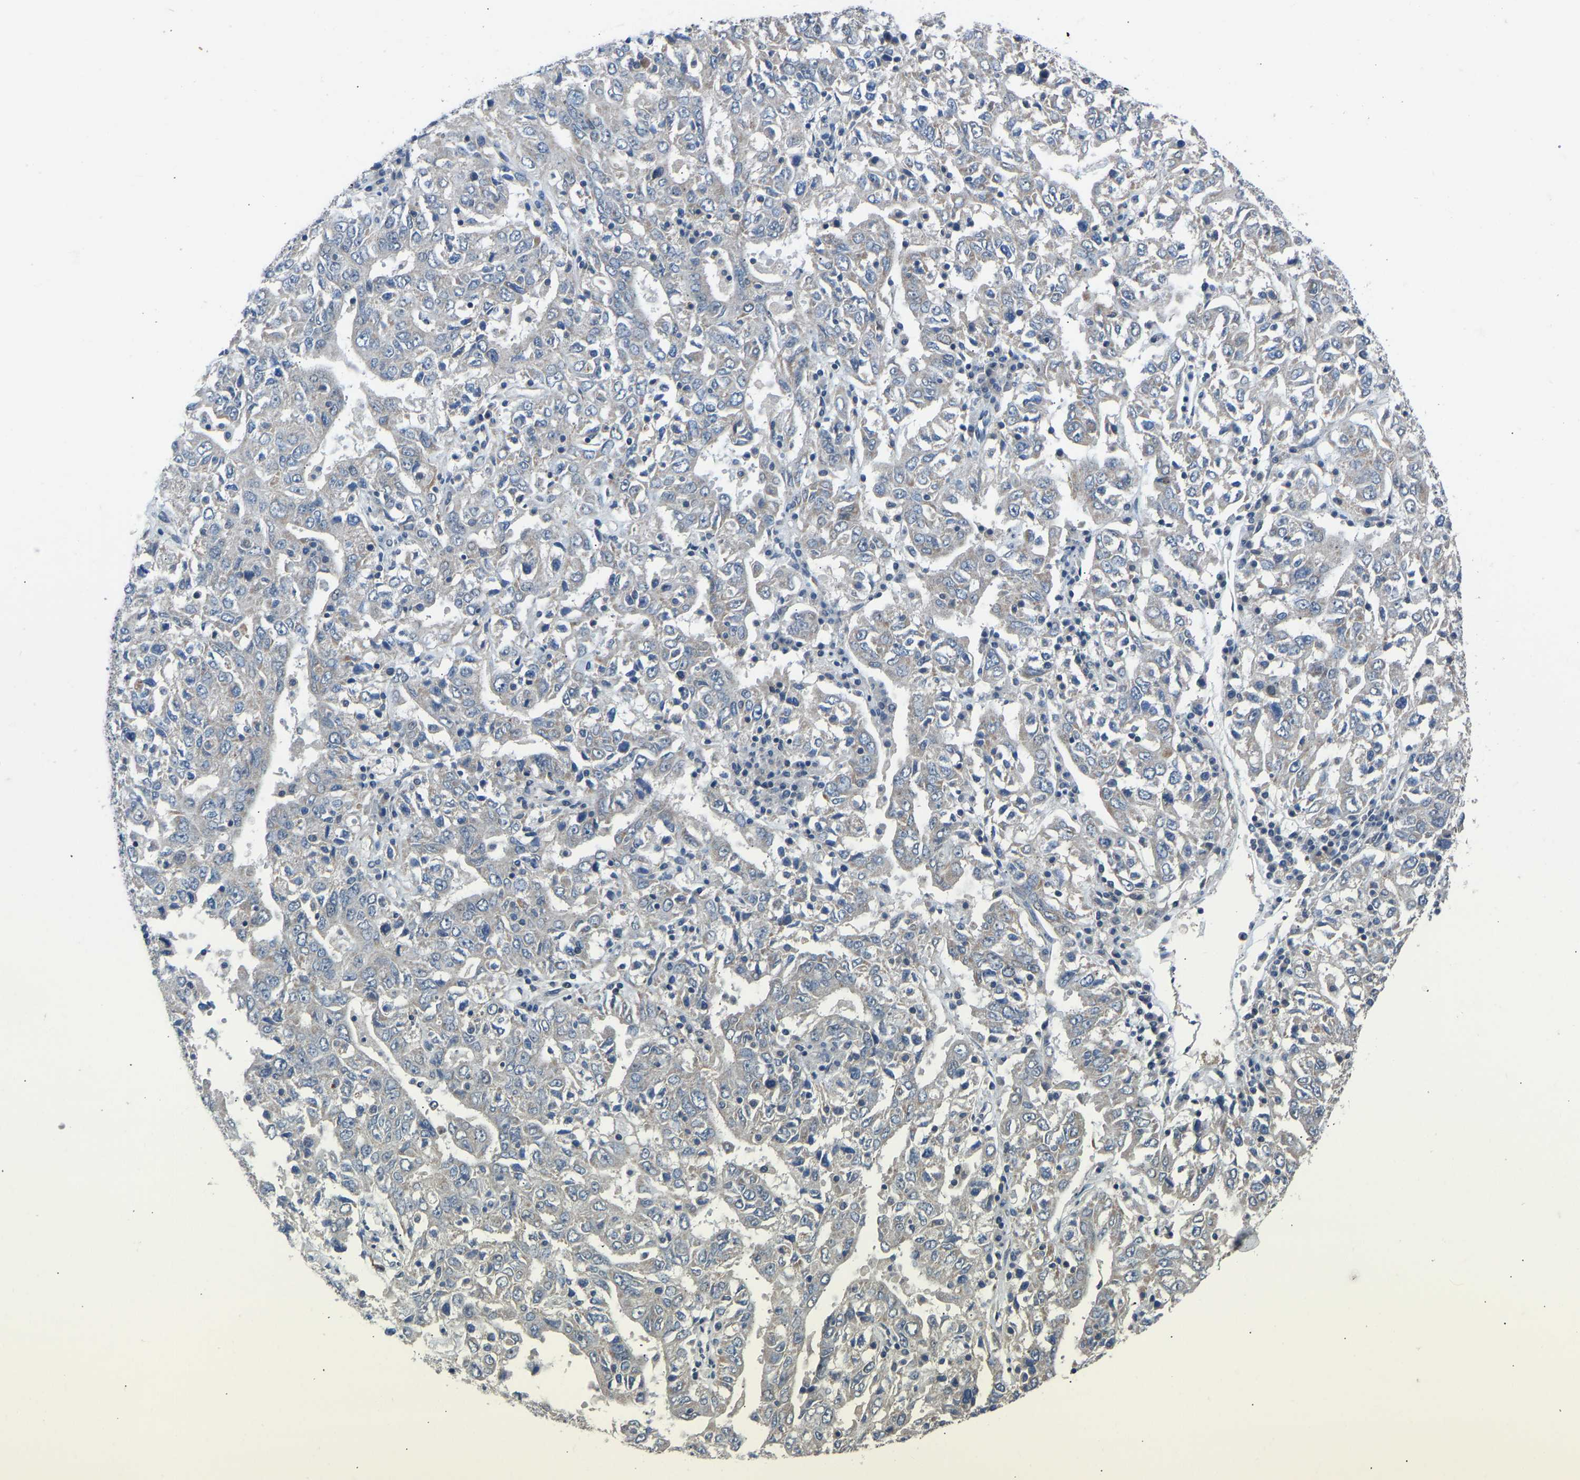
{"staining": {"intensity": "weak", "quantity": "<25%", "location": "cytoplasmic/membranous"}, "tissue": "ovarian cancer", "cell_type": "Tumor cells", "image_type": "cancer", "snomed": [{"axis": "morphology", "description": "Carcinoma, endometroid"}, {"axis": "topography", "description": "Ovary"}], "caption": "This micrograph is of ovarian cancer (endometroid carcinoma) stained with immunohistochemistry to label a protein in brown with the nuclei are counter-stained blue. There is no positivity in tumor cells. Nuclei are stained in blue.", "gene": "CDK2AP1", "patient": {"sex": "female", "age": 62}}